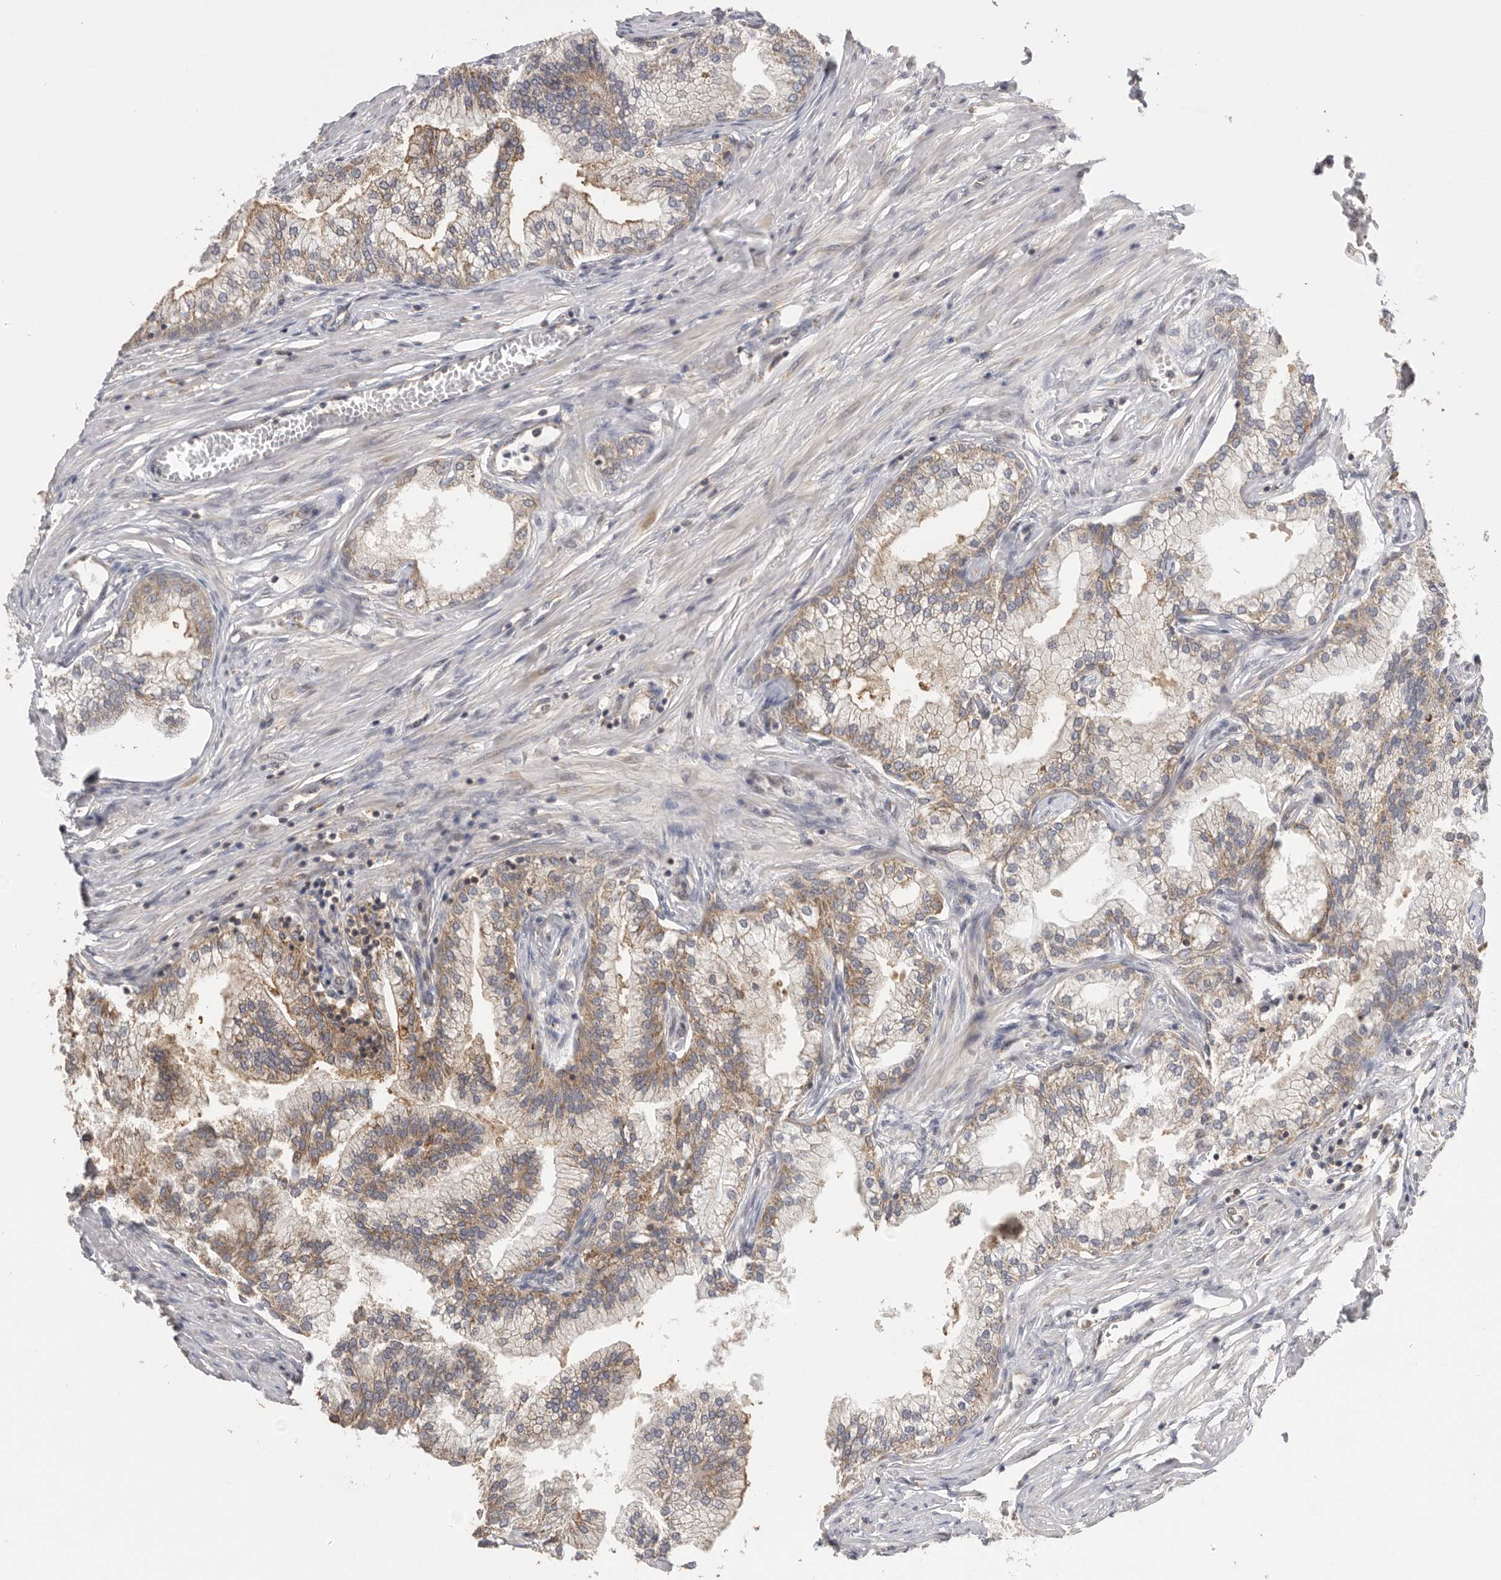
{"staining": {"intensity": "moderate", "quantity": ">75%", "location": "cytoplasmic/membranous"}, "tissue": "prostate", "cell_type": "Glandular cells", "image_type": "normal", "snomed": [{"axis": "morphology", "description": "Normal tissue, NOS"}, {"axis": "morphology", "description": "Urothelial carcinoma, Low grade"}, {"axis": "topography", "description": "Urinary bladder"}, {"axis": "topography", "description": "Prostate"}], "caption": "IHC of unremarkable prostate exhibits medium levels of moderate cytoplasmic/membranous positivity in about >75% of glandular cells. (DAB (3,3'-diaminobenzidine) IHC, brown staining for protein, blue staining for nuclei).", "gene": "CCT8", "patient": {"sex": "male", "age": 60}}